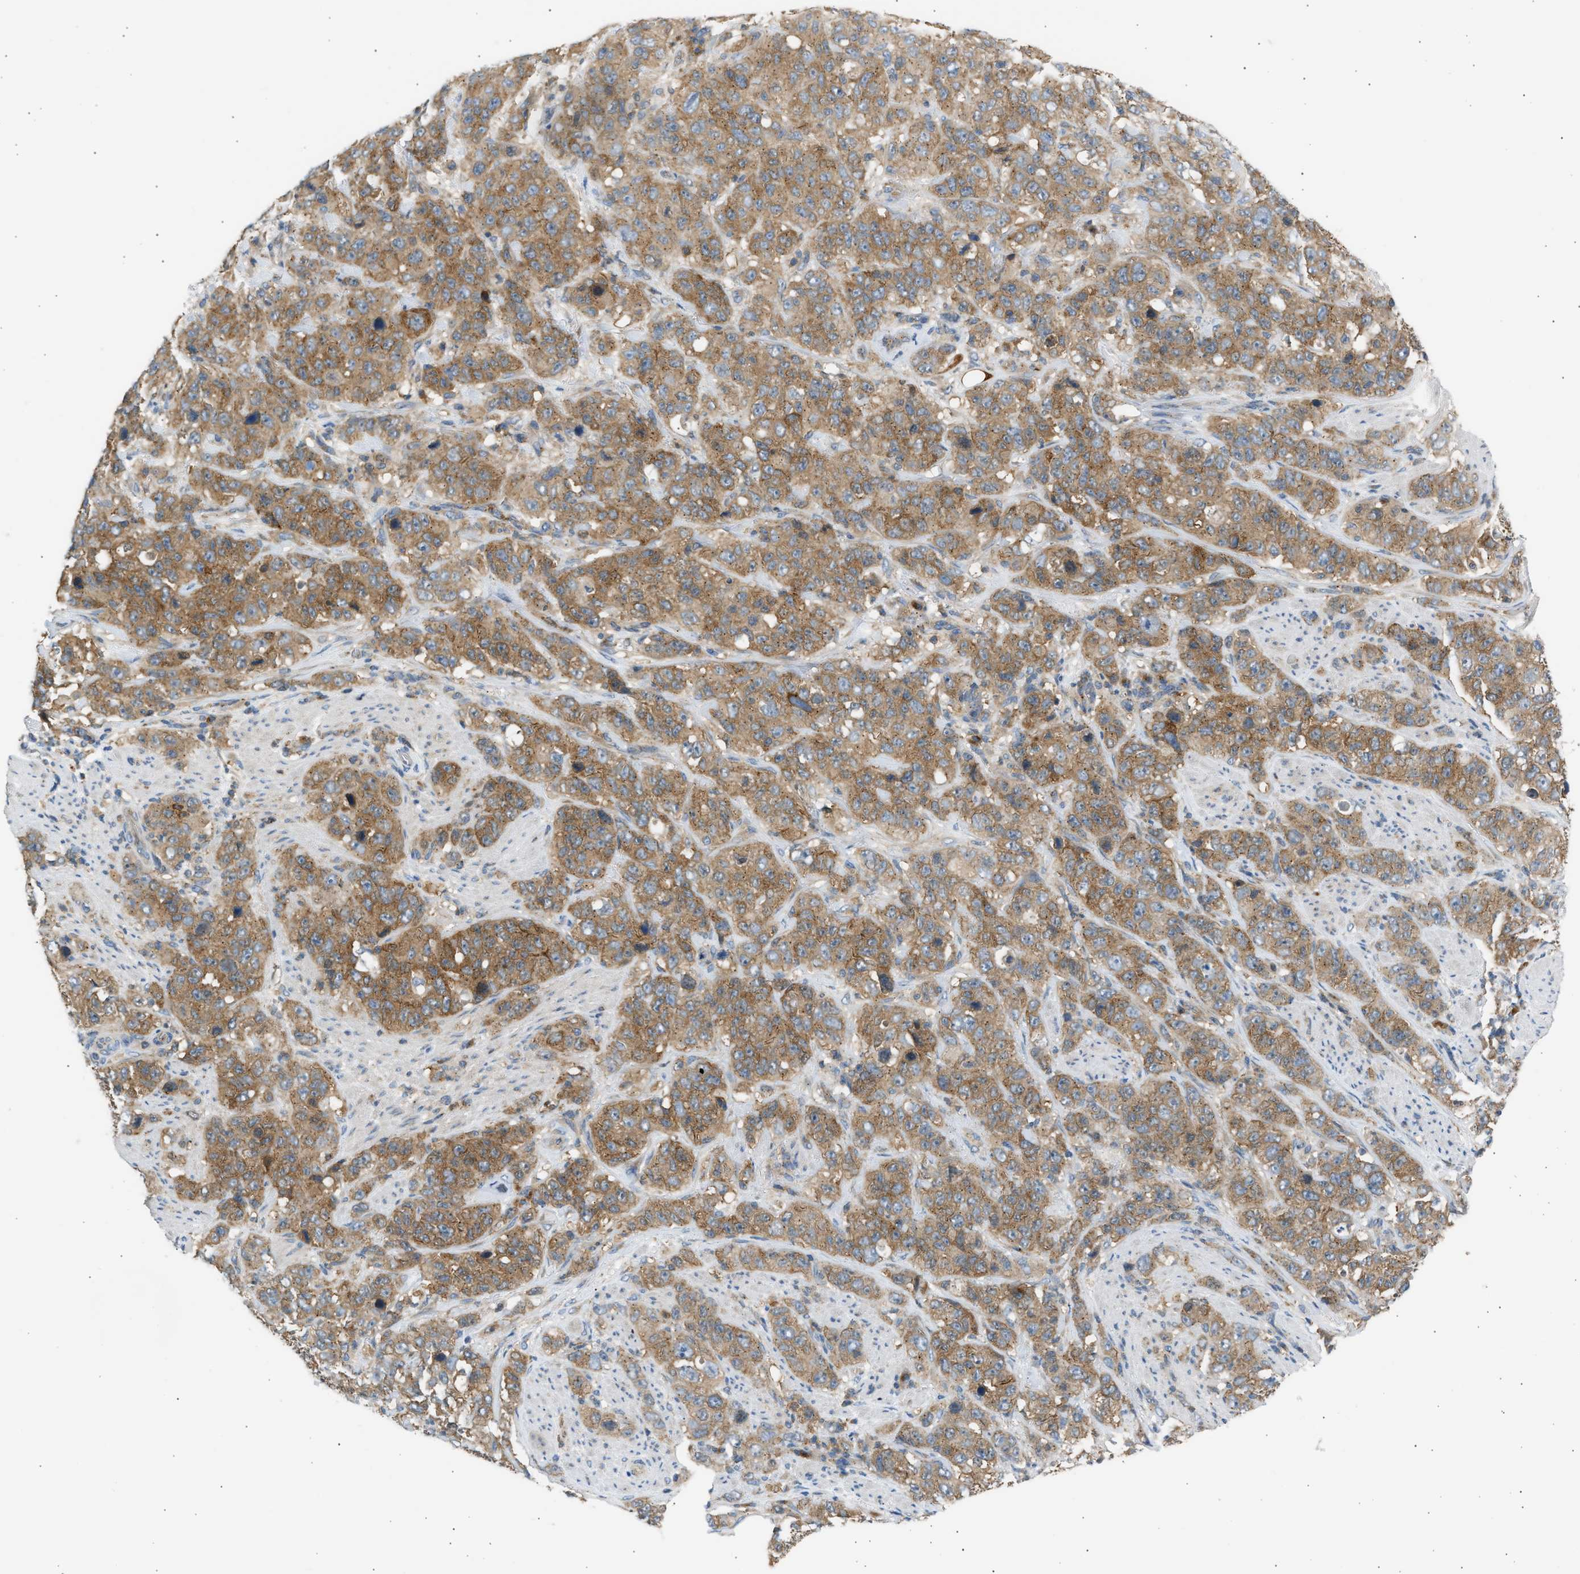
{"staining": {"intensity": "moderate", "quantity": ">75%", "location": "cytoplasmic/membranous"}, "tissue": "stomach cancer", "cell_type": "Tumor cells", "image_type": "cancer", "snomed": [{"axis": "morphology", "description": "Adenocarcinoma, NOS"}, {"axis": "topography", "description": "Stomach"}], "caption": "High-power microscopy captured an IHC photomicrograph of adenocarcinoma (stomach), revealing moderate cytoplasmic/membranous expression in about >75% of tumor cells.", "gene": "TRIM50", "patient": {"sex": "male", "age": 48}}